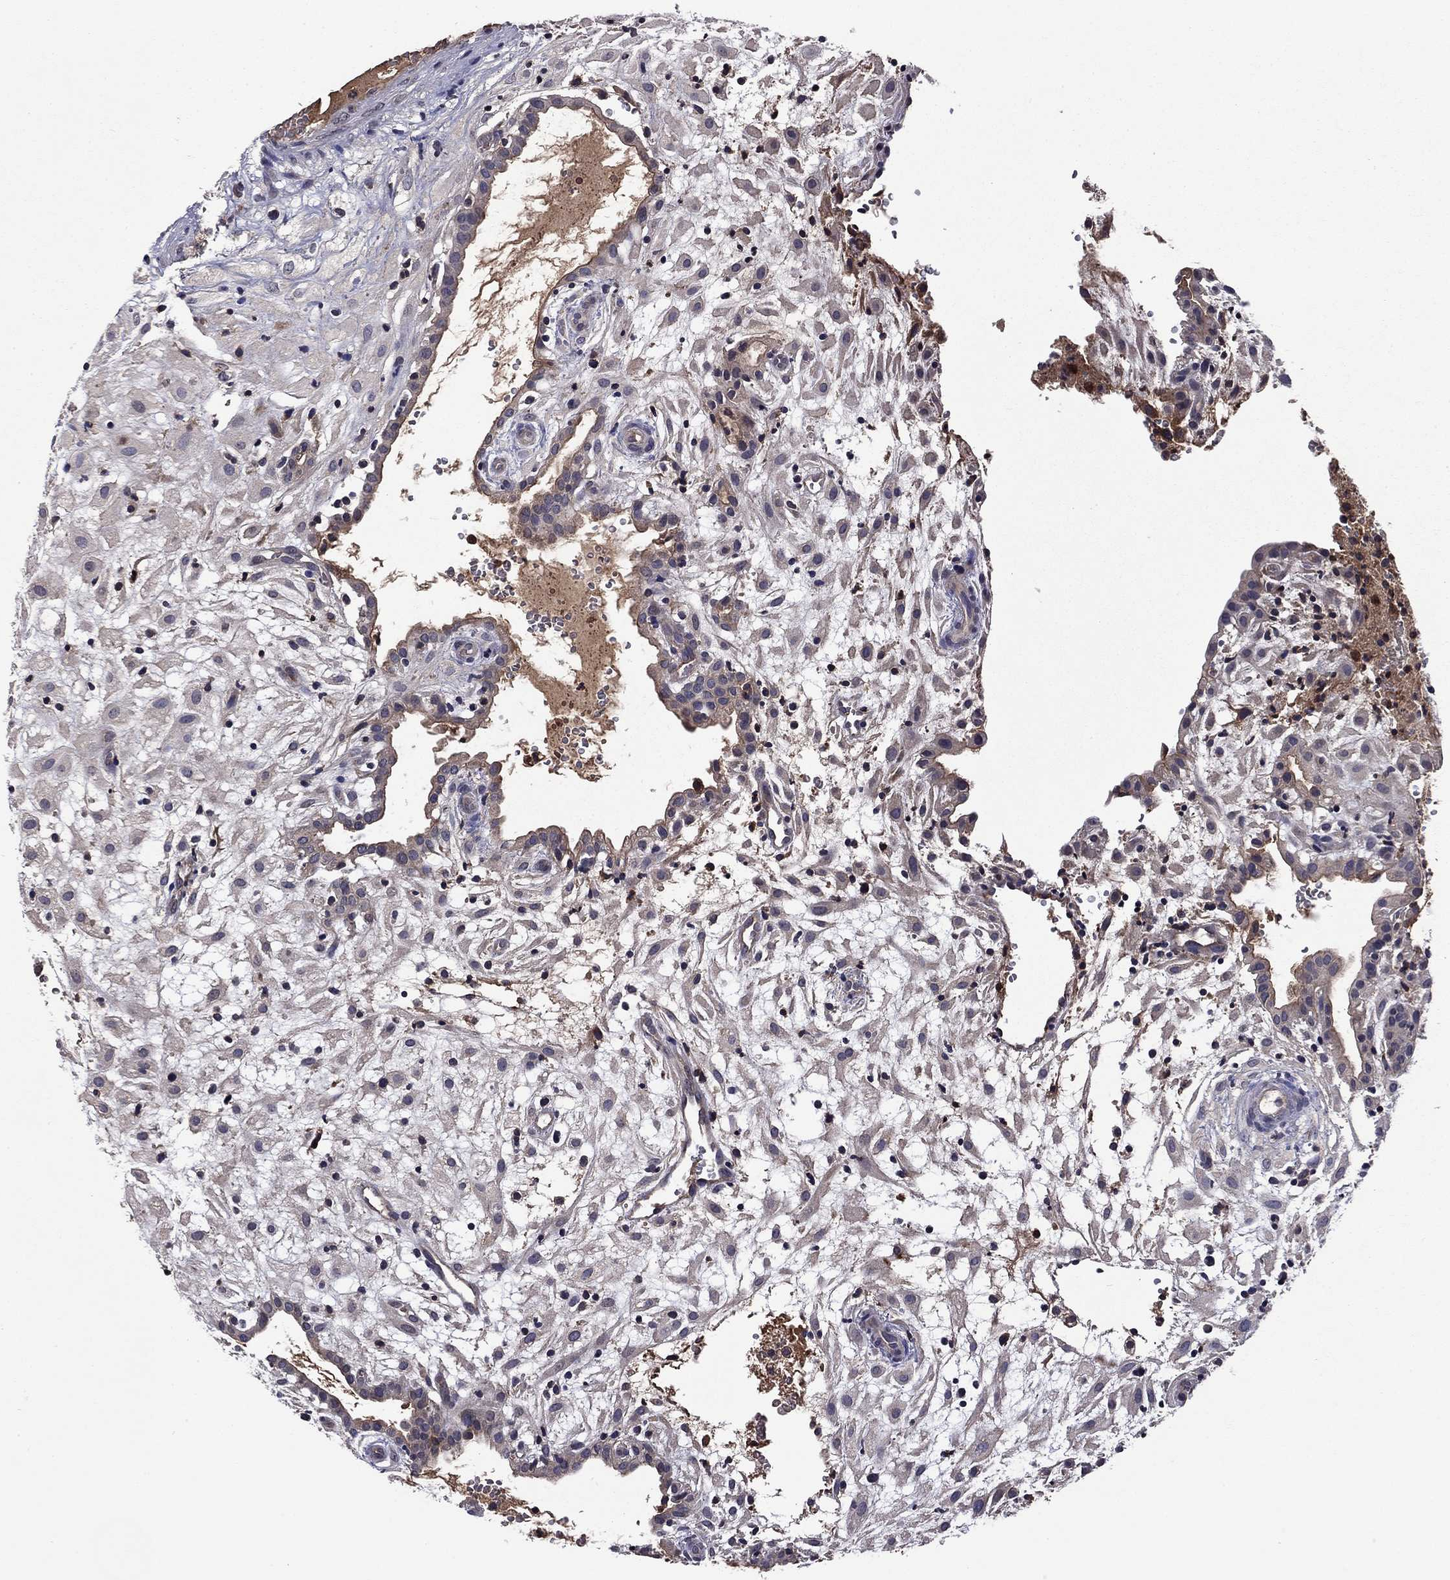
{"staining": {"intensity": "negative", "quantity": "none", "location": "none"}, "tissue": "placenta", "cell_type": "Decidual cells", "image_type": "normal", "snomed": [{"axis": "morphology", "description": "Normal tissue, NOS"}, {"axis": "topography", "description": "Placenta"}], "caption": "This image is of benign placenta stained with immunohistochemistry (IHC) to label a protein in brown with the nuclei are counter-stained blue. There is no positivity in decidual cells.", "gene": "PROS1", "patient": {"sex": "female", "age": 24}}